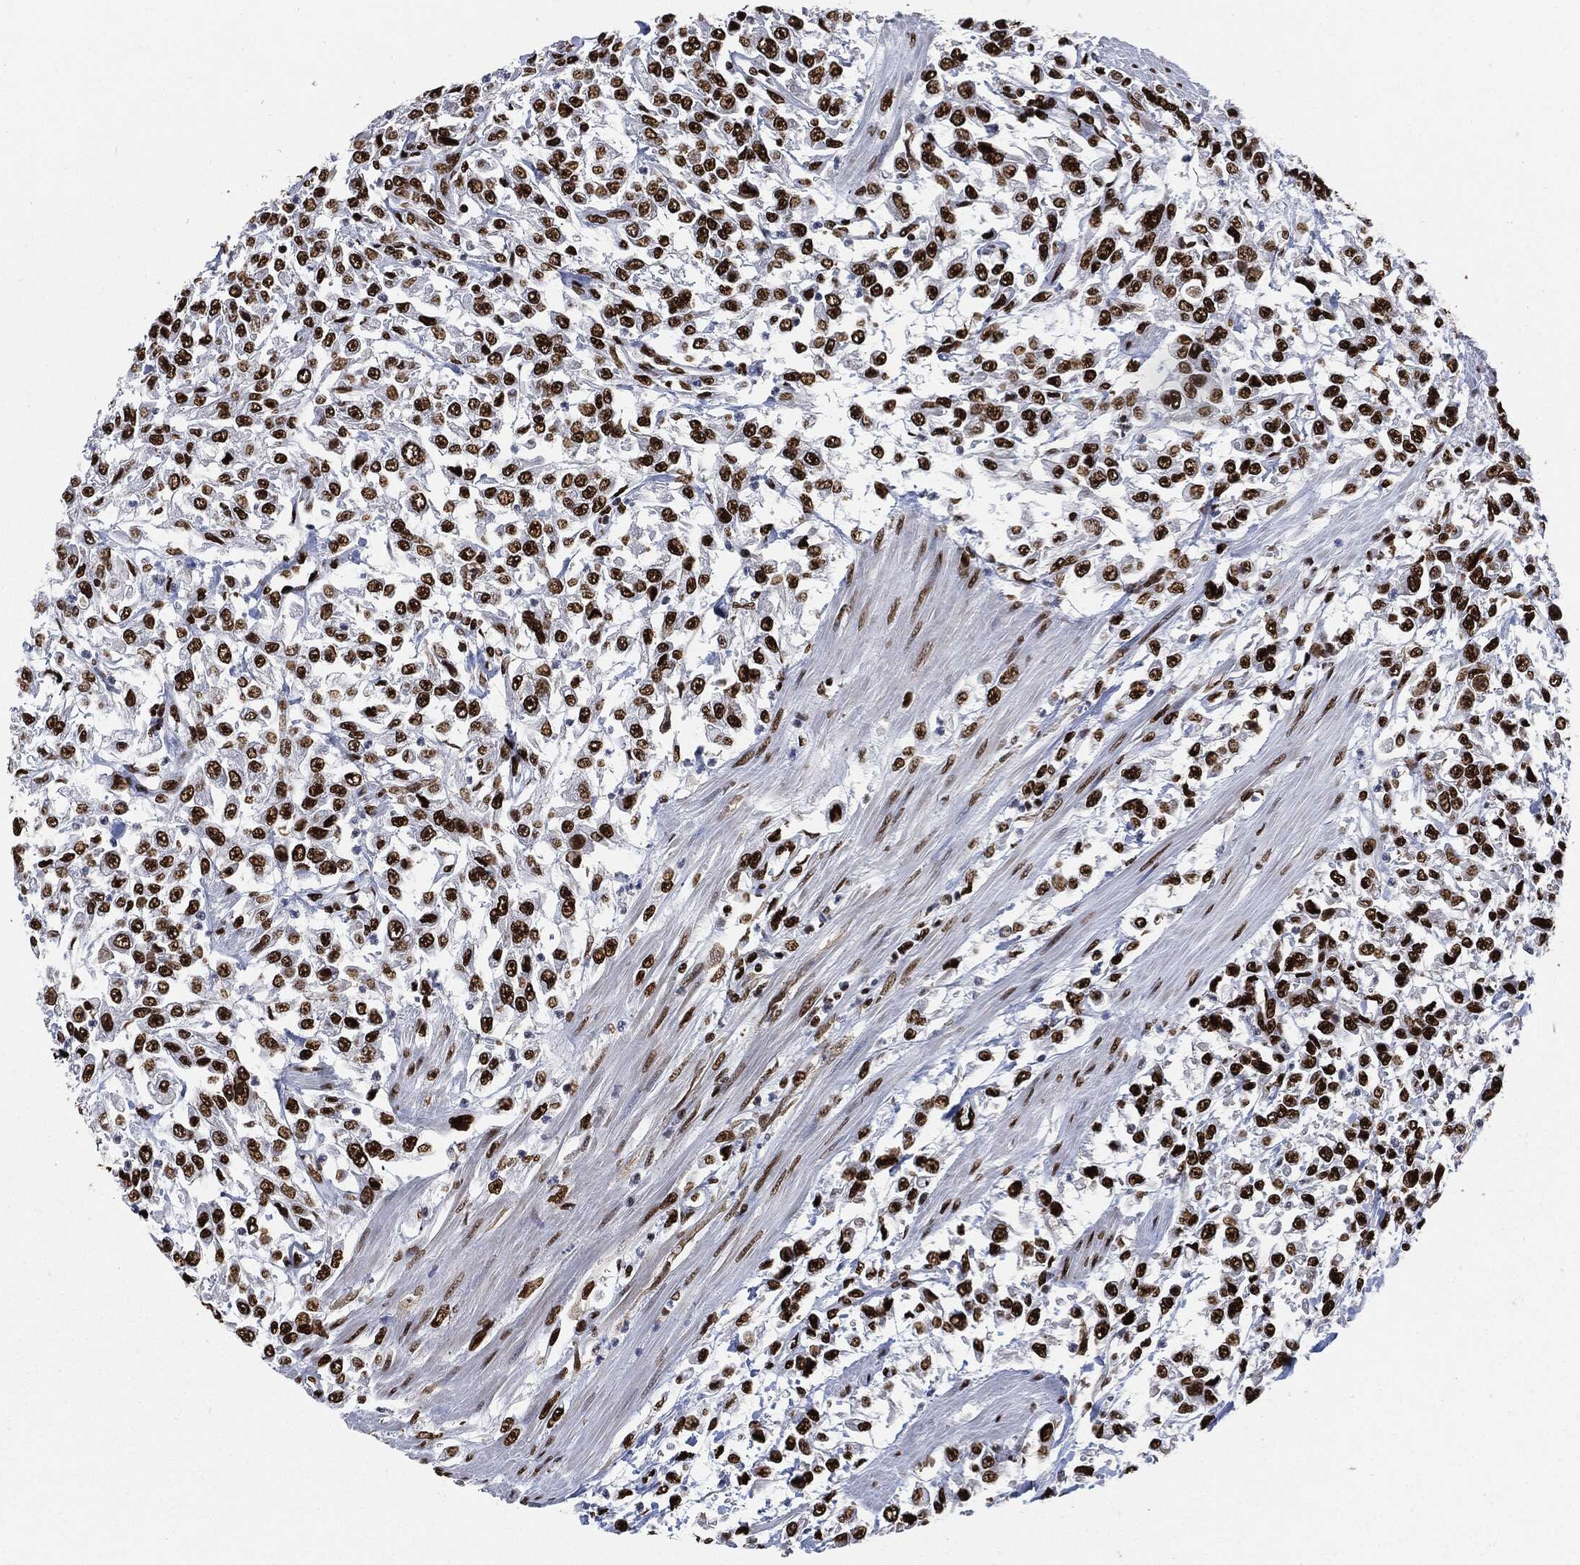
{"staining": {"intensity": "strong", "quantity": ">75%", "location": "nuclear"}, "tissue": "urothelial cancer", "cell_type": "Tumor cells", "image_type": "cancer", "snomed": [{"axis": "morphology", "description": "Urothelial carcinoma, High grade"}, {"axis": "topography", "description": "Urinary bladder"}], "caption": "IHC micrograph of neoplastic tissue: human urothelial cancer stained using immunohistochemistry (IHC) reveals high levels of strong protein expression localized specifically in the nuclear of tumor cells, appearing as a nuclear brown color.", "gene": "RECQL", "patient": {"sex": "male", "age": 46}}